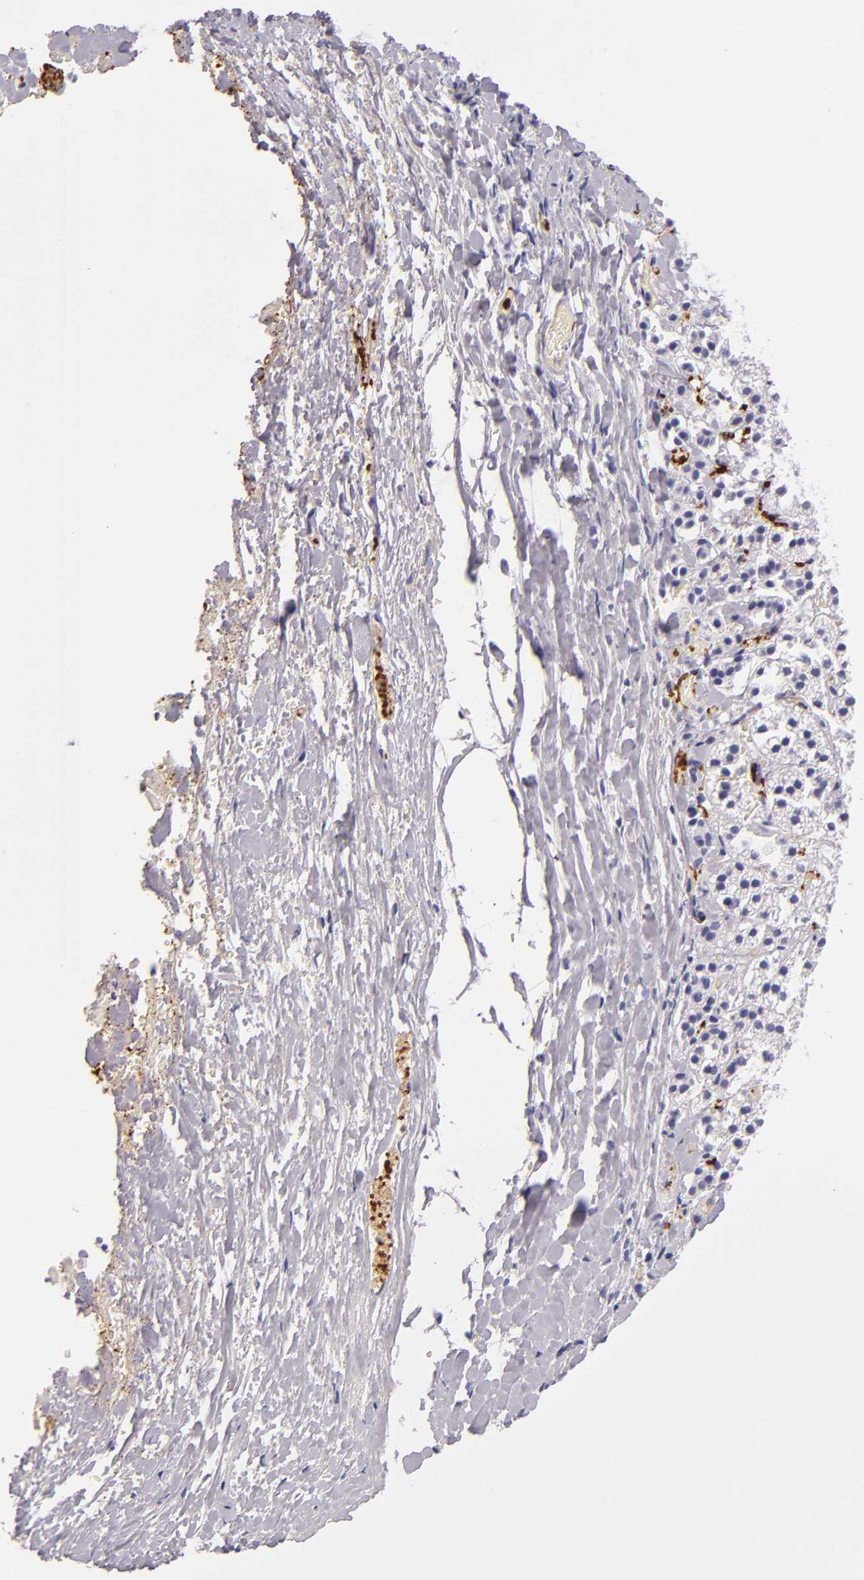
{"staining": {"intensity": "negative", "quantity": "none", "location": "none"}, "tissue": "adrenal gland", "cell_type": "Glandular cells", "image_type": "normal", "snomed": [{"axis": "morphology", "description": "Normal tissue, NOS"}, {"axis": "topography", "description": "Adrenal gland"}], "caption": "Immunohistochemical staining of unremarkable human adrenal gland displays no significant staining in glandular cells. (DAB (3,3'-diaminobenzidine) immunohistochemistry (IHC) with hematoxylin counter stain).", "gene": "GP1BA", "patient": {"sex": "female", "age": 44}}